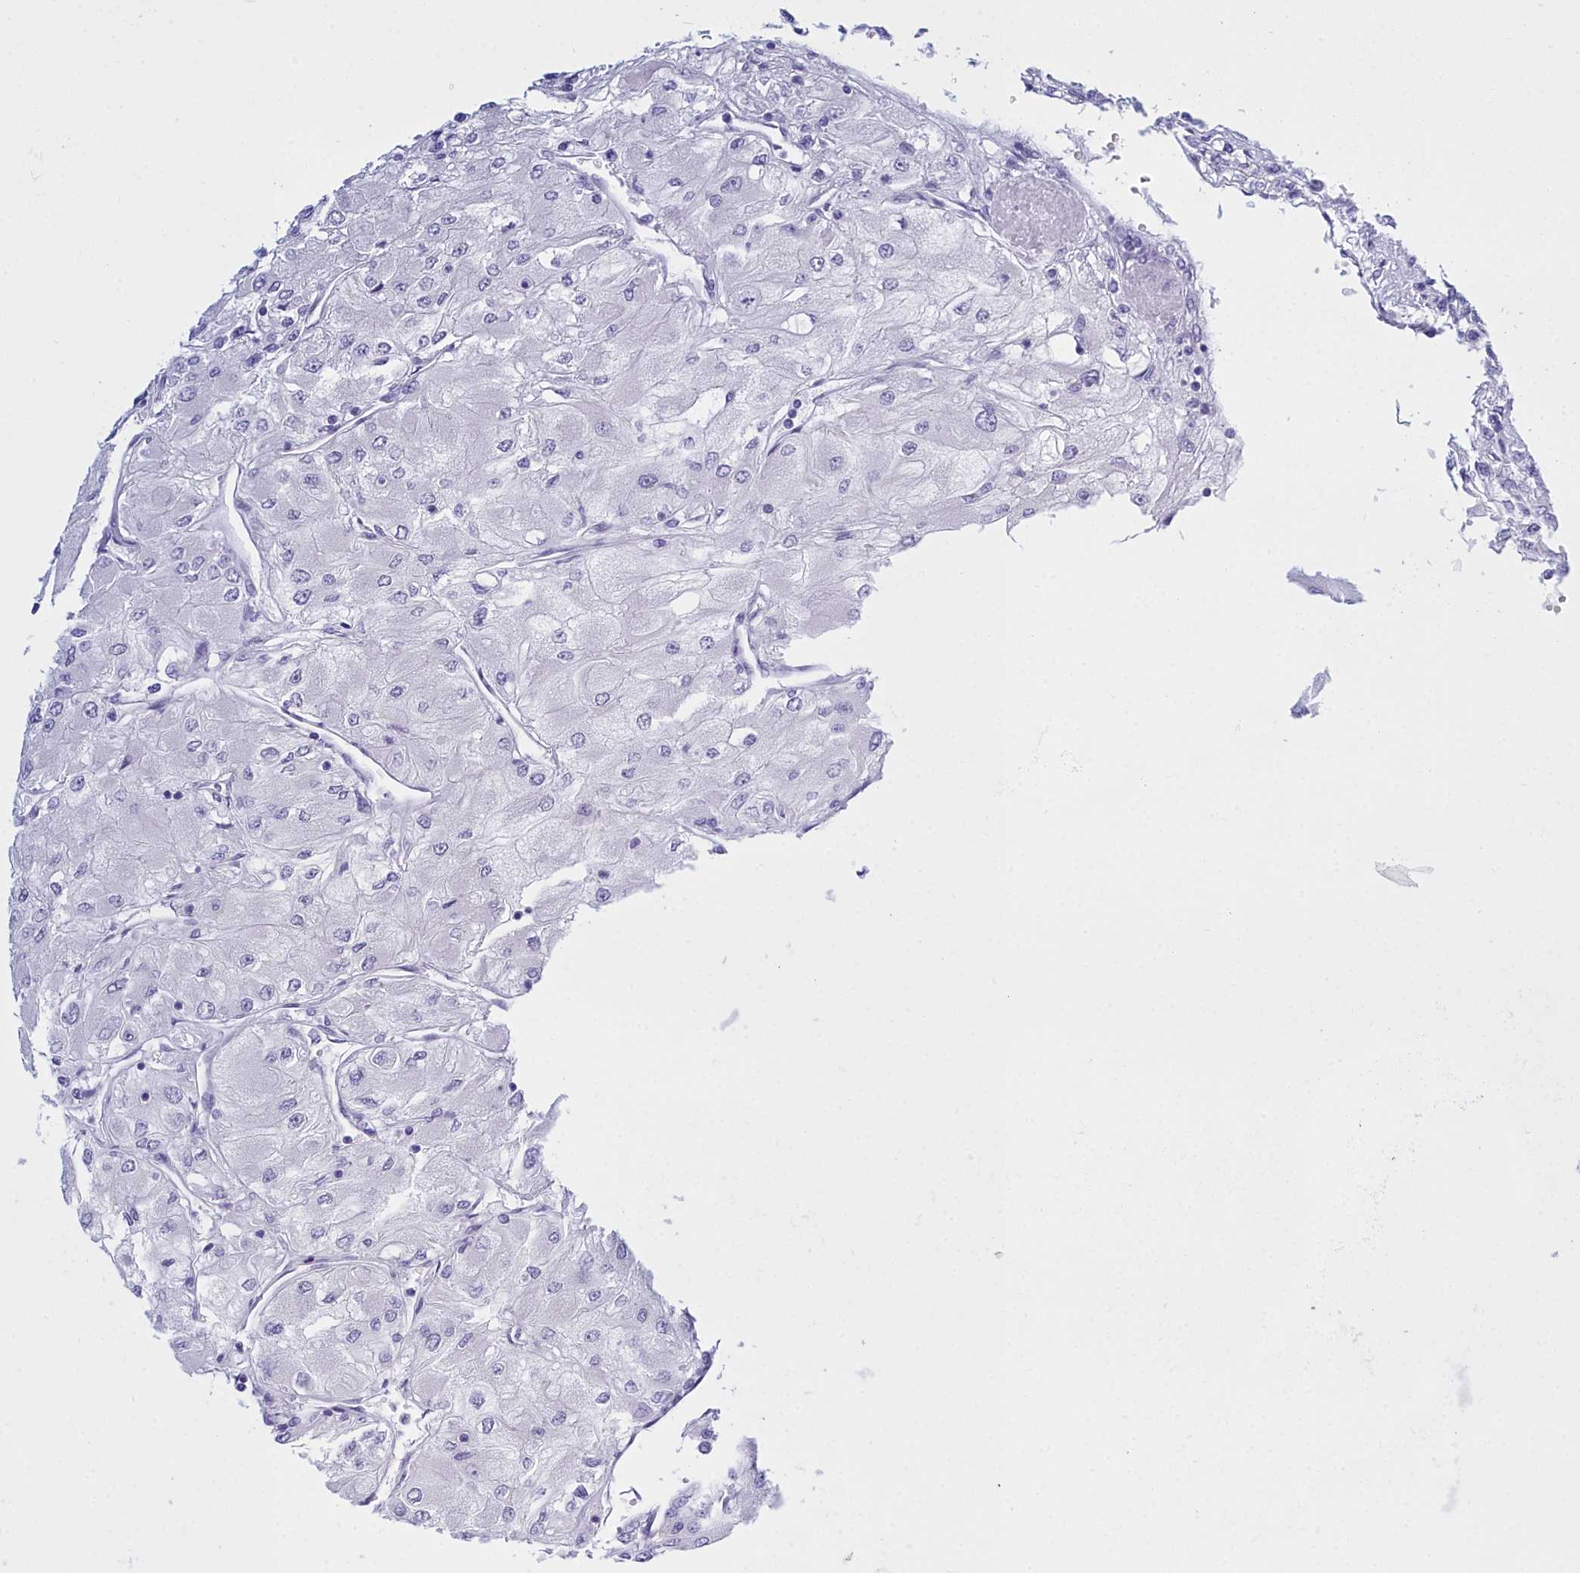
{"staining": {"intensity": "negative", "quantity": "none", "location": "none"}, "tissue": "renal cancer", "cell_type": "Tumor cells", "image_type": "cancer", "snomed": [{"axis": "morphology", "description": "Adenocarcinoma, NOS"}, {"axis": "topography", "description": "Kidney"}], "caption": "An image of renal cancer stained for a protein displays no brown staining in tumor cells.", "gene": "TMEM97", "patient": {"sex": "male", "age": 80}}